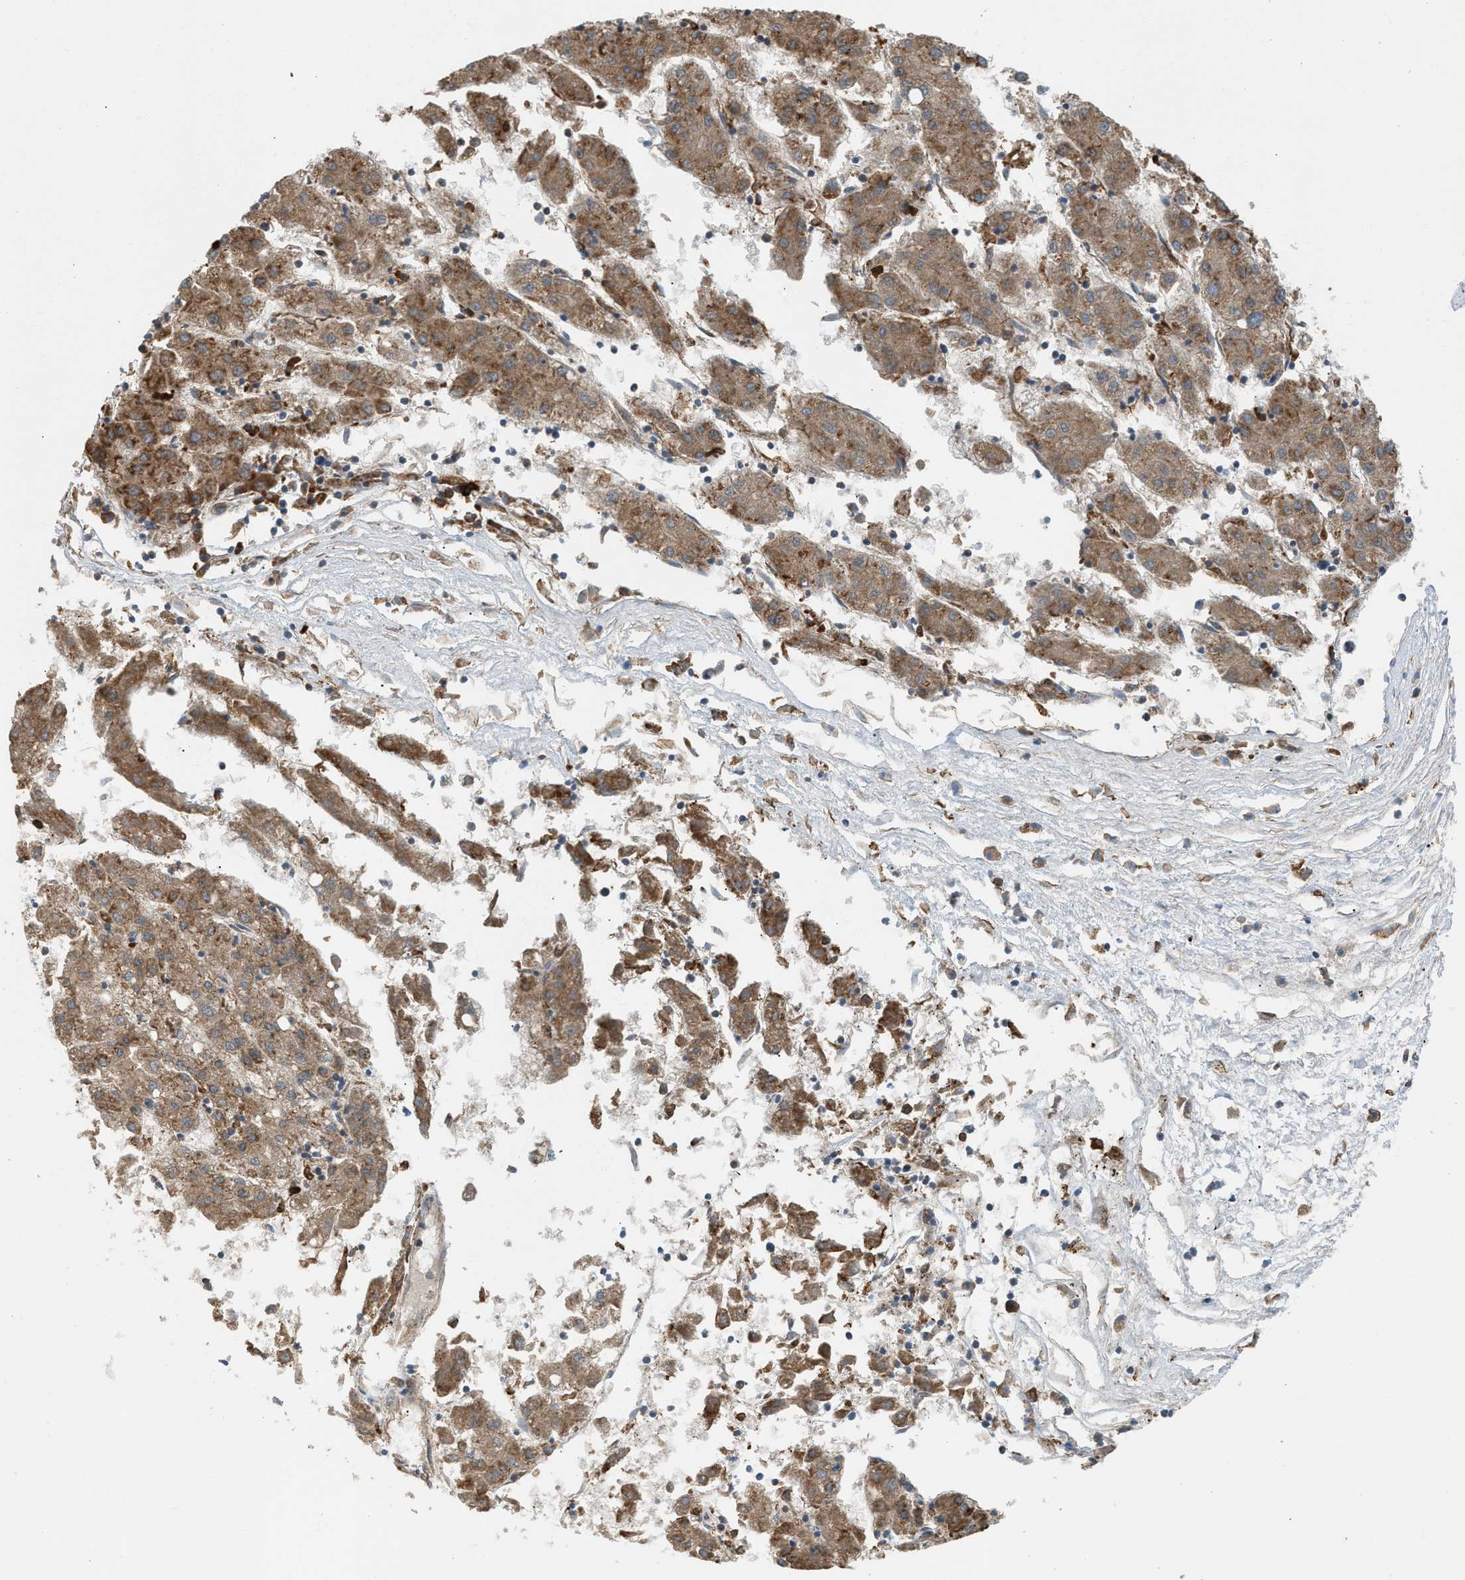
{"staining": {"intensity": "moderate", "quantity": ">75%", "location": "cytoplasmic/membranous"}, "tissue": "liver cancer", "cell_type": "Tumor cells", "image_type": "cancer", "snomed": [{"axis": "morphology", "description": "Carcinoma, Hepatocellular, NOS"}, {"axis": "topography", "description": "Liver"}], "caption": "This histopathology image exhibits immunohistochemistry (IHC) staining of human liver hepatocellular carcinoma, with medium moderate cytoplasmic/membranous expression in about >75% of tumor cells.", "gene": "BAIAP2L1", "patient": {"sex": "male", "age": 72}}